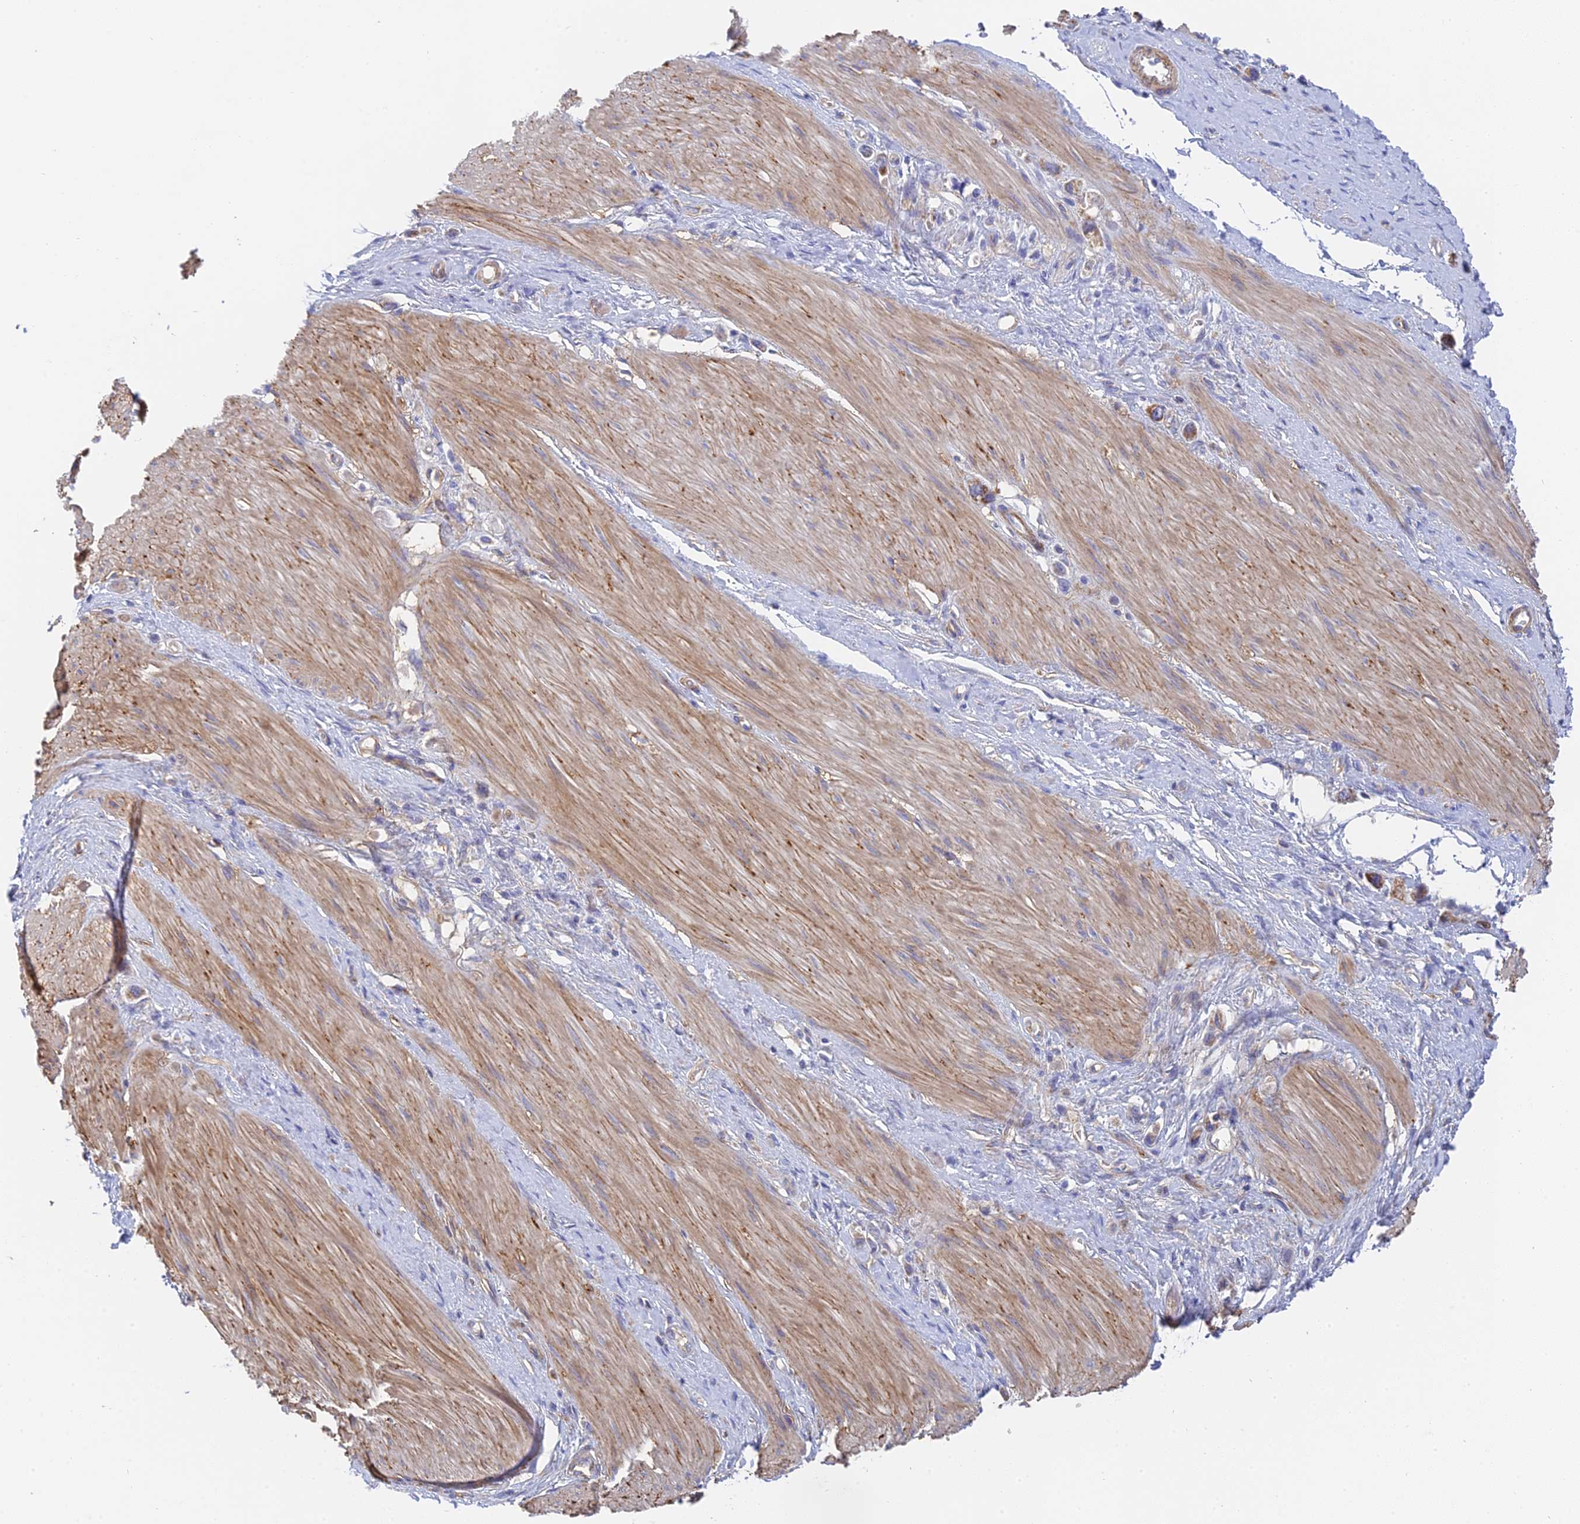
{"staining": {"intensity": "moderate", "quantity": "<25%", "location": "cytoplasmic/membranous"}, "tissue": "stomach cancer", "cell_type": "Tumor cells", "image_type": "cancer", "snomed": [{"axis": "morphology", "description": "Adenocarcinoma, NOS"}, {"axis": "topography", "description": "Stomach"}], "caption": "Stomach adenocarcinoma stained with DAB immunohistochemistry (IHC) shows low levels of moderate cytoplasmic/membranous expression in approximately <25% of tumor cells. Immunohistochemistry (ihc) stains the protein in brown and the nuclei are stained blue.", "gene": "MRPL15", "patient": {"sex": "female", "age": 65}}